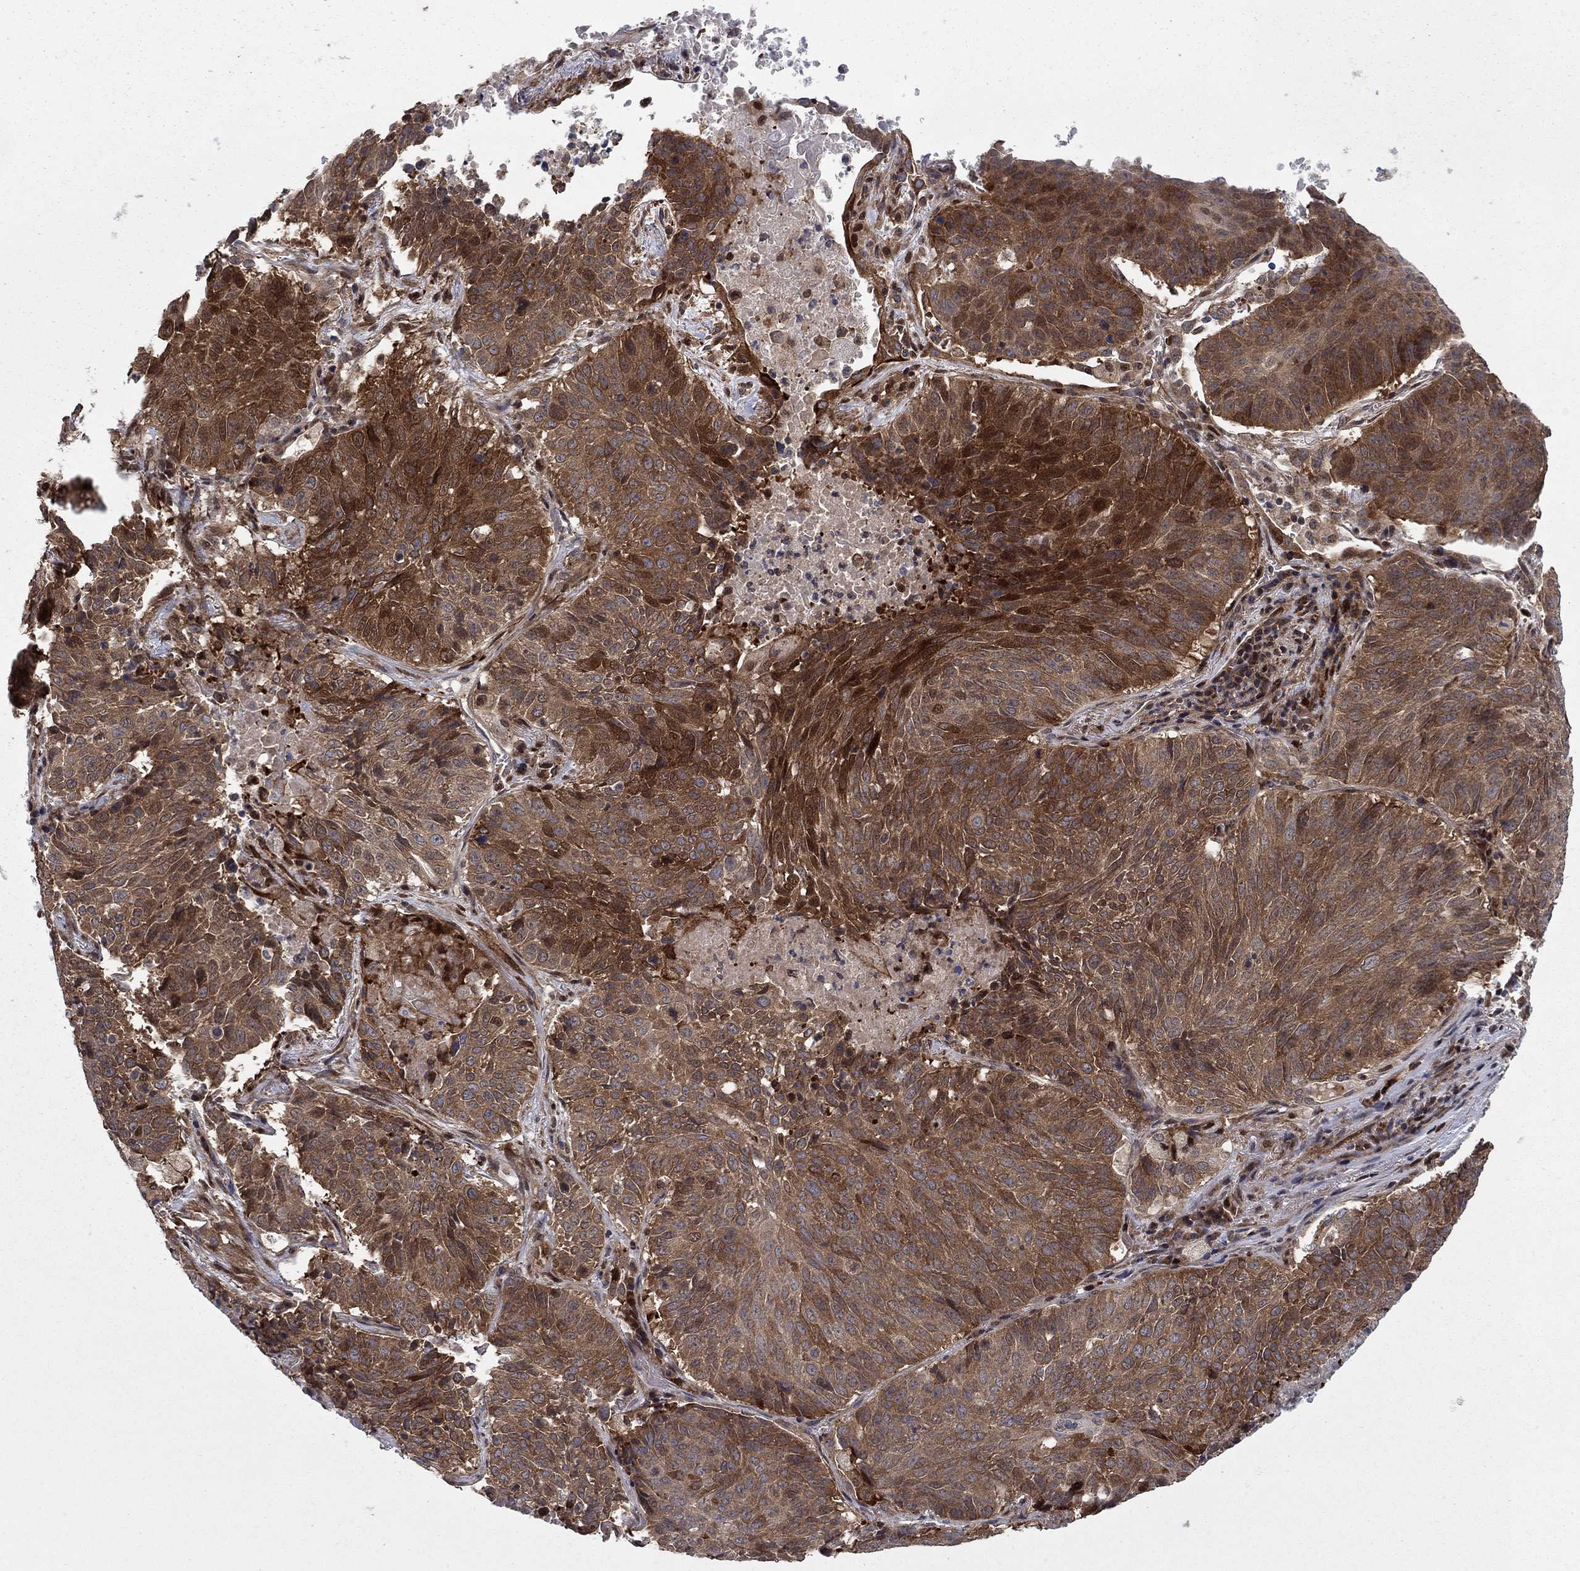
{"staining": {"intensity": "strong", "quantity": "25%-75%", "location": "cytoplasmic/membranous"}, "tissue": "lung cancer", "cell_type": "Tumor cells", "image_type": "cancer", "snomed": [{"axis": "morphology", "description": "Squamous cell carcinoma, NOS"}, {"axis": "topography", "description": "Lung"}], "caption": "Lung cancer (squamous cell carcinoma) tissue exhibits strong cytoplasmic/membranous positivity in about 25%-75% of tumor cells, visualized by immunohistochemistry.", "gene": "HDAC4", "patient": {"sex": "male", "age": 64}}